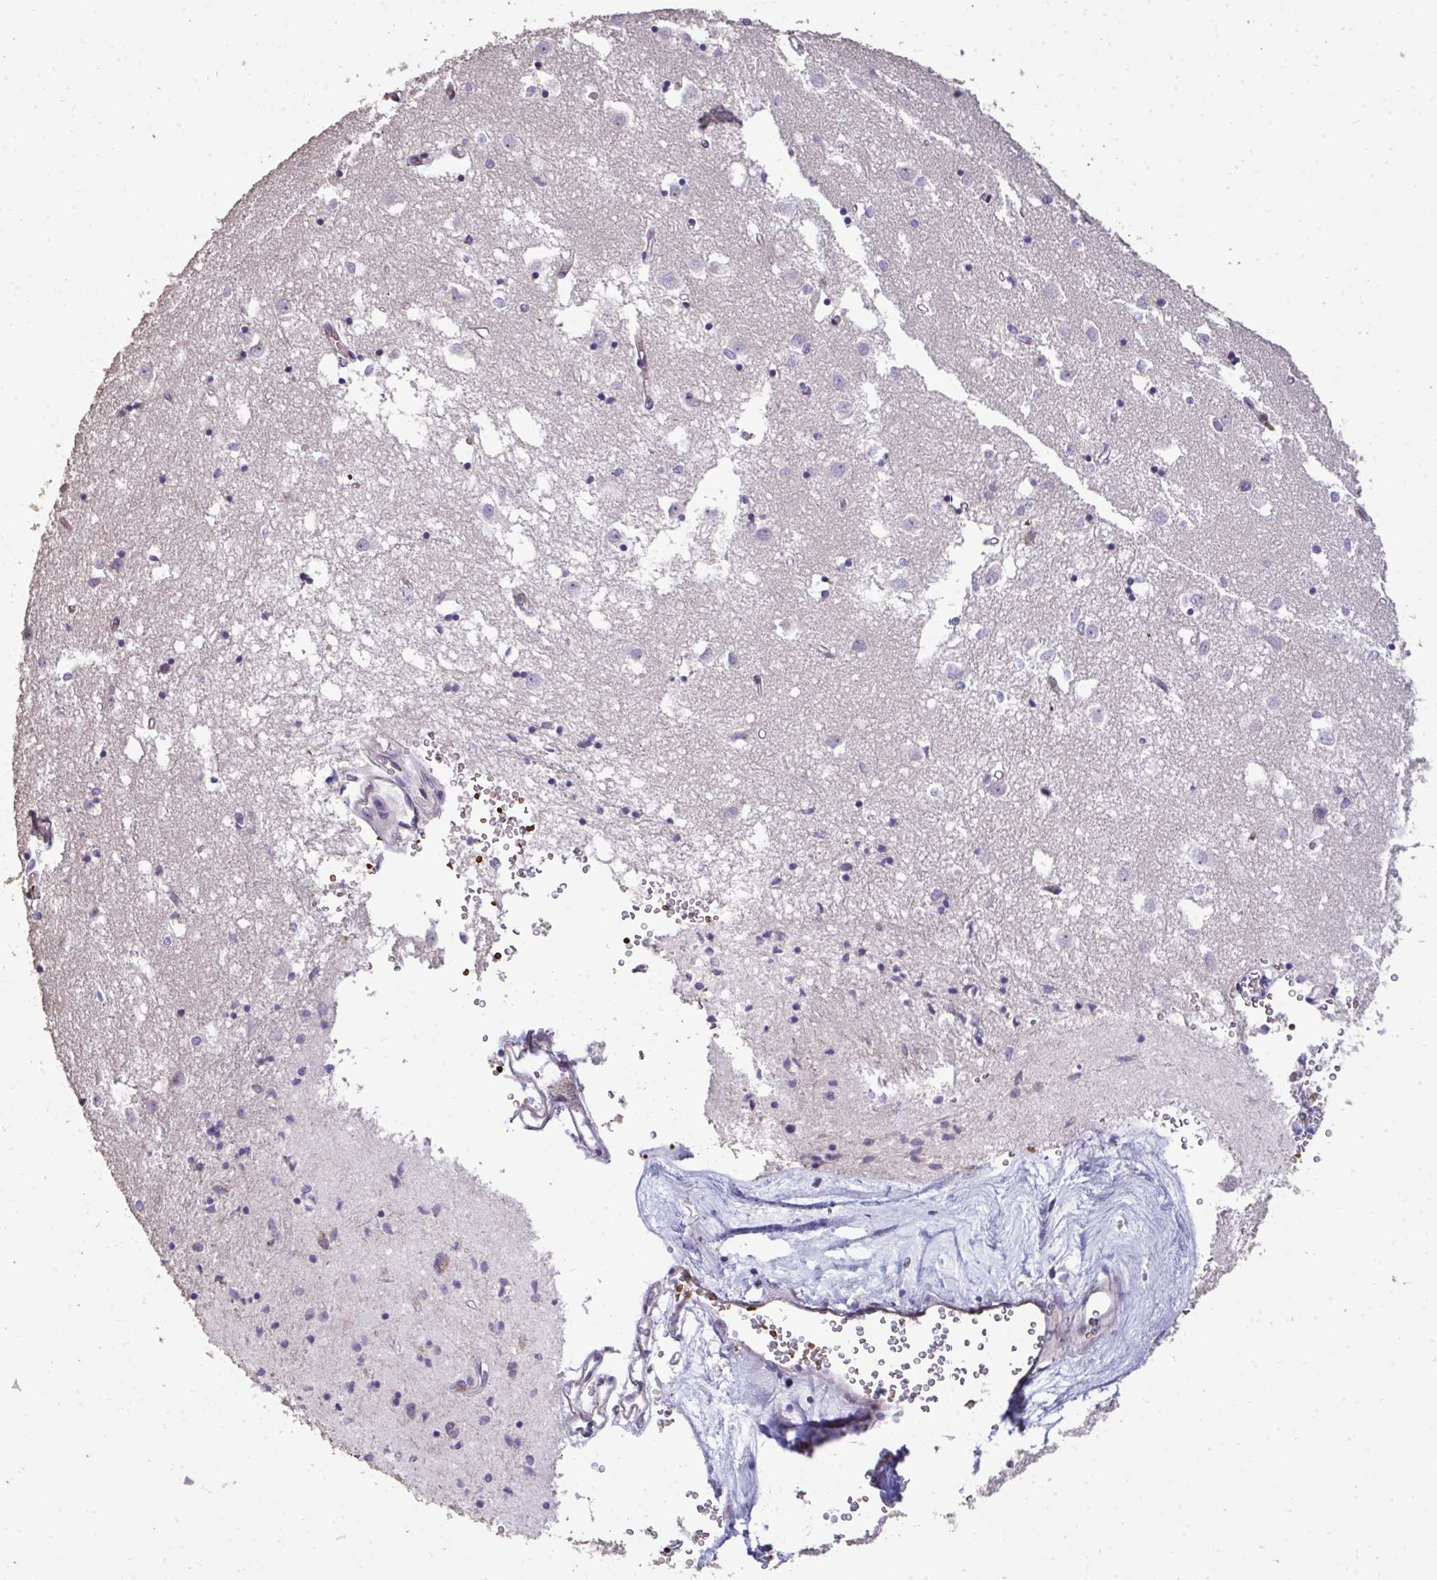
{"staining": {"intensity": "negative", "quantity": "none", "location": "none"}, "tissue": "caudate", "cell_type": "Glial cells", "image_type": "normal", "snomed": [{"axis": "morphology", "description": "Normal tissue, NOS"}, {"axis": "topography", "description": "Lateral ventricle wall"}], "caption": "Immunohistochemistry image of benign caudate: caudate stained with DAB exhibits no significant protein expression in glial cells.", "gene": "FIBCD1", "patient": {"sex": "male", "age": 70}}